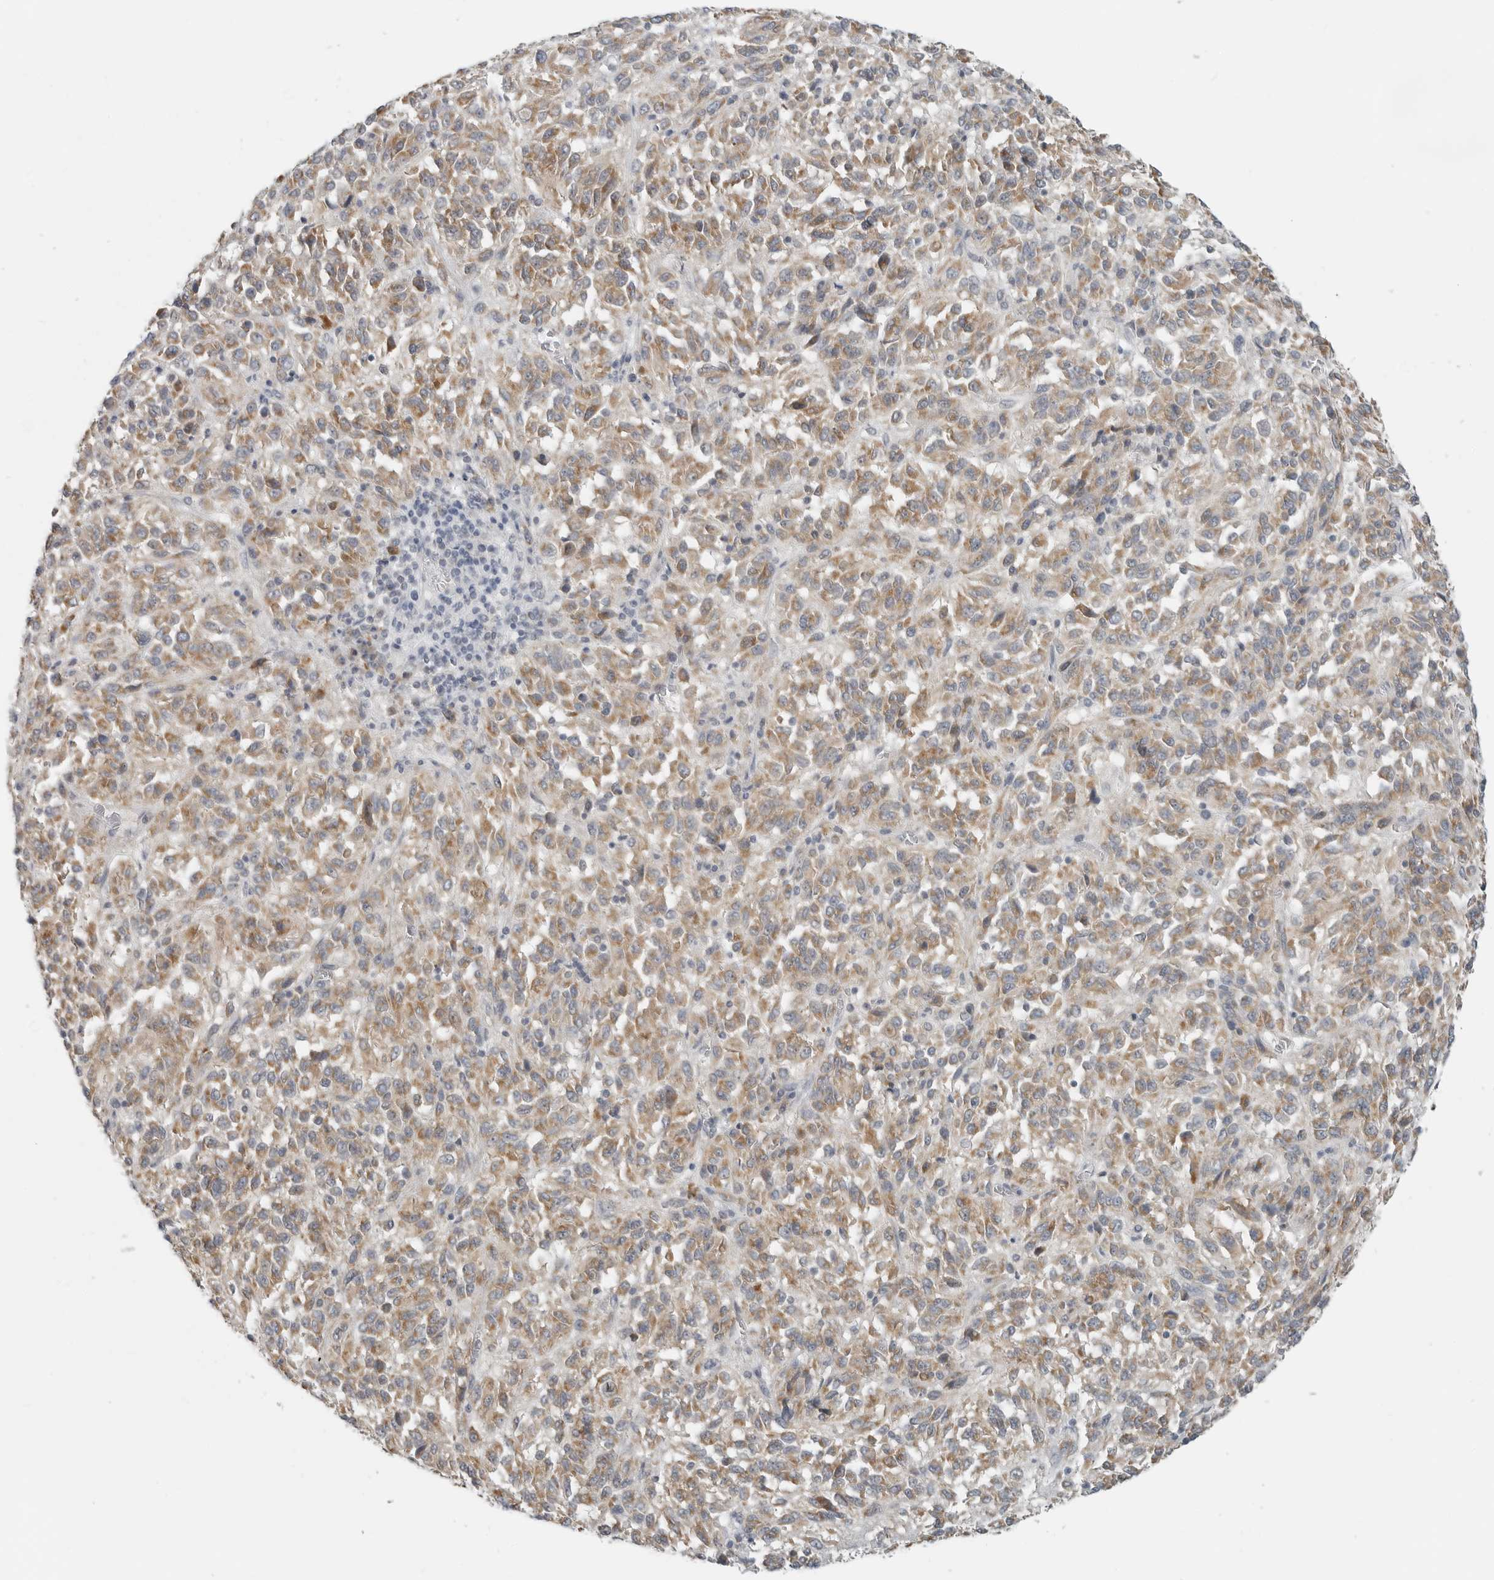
{"staining": {"intensity": "moderate", "quantity": ">75%", "location": "cytoplasmic/membranous"}, "tissue": "melanoma", "cell_type": "Tumor cells", "image_type": "cancer", "snomed": [{"axis": "morphology", "description": "Malignant melanoma, Metastatic site"}, {"axis": "topography", "description": "Lung"}], "caption": "A brown stain shows moderate cytoplasmic/membranous positivity of a protein in human melanoma tumor cells. Nuclei are stained in blue.", "gene": "IL12RB2", "patient": {"sex": "male", "age": 64}}